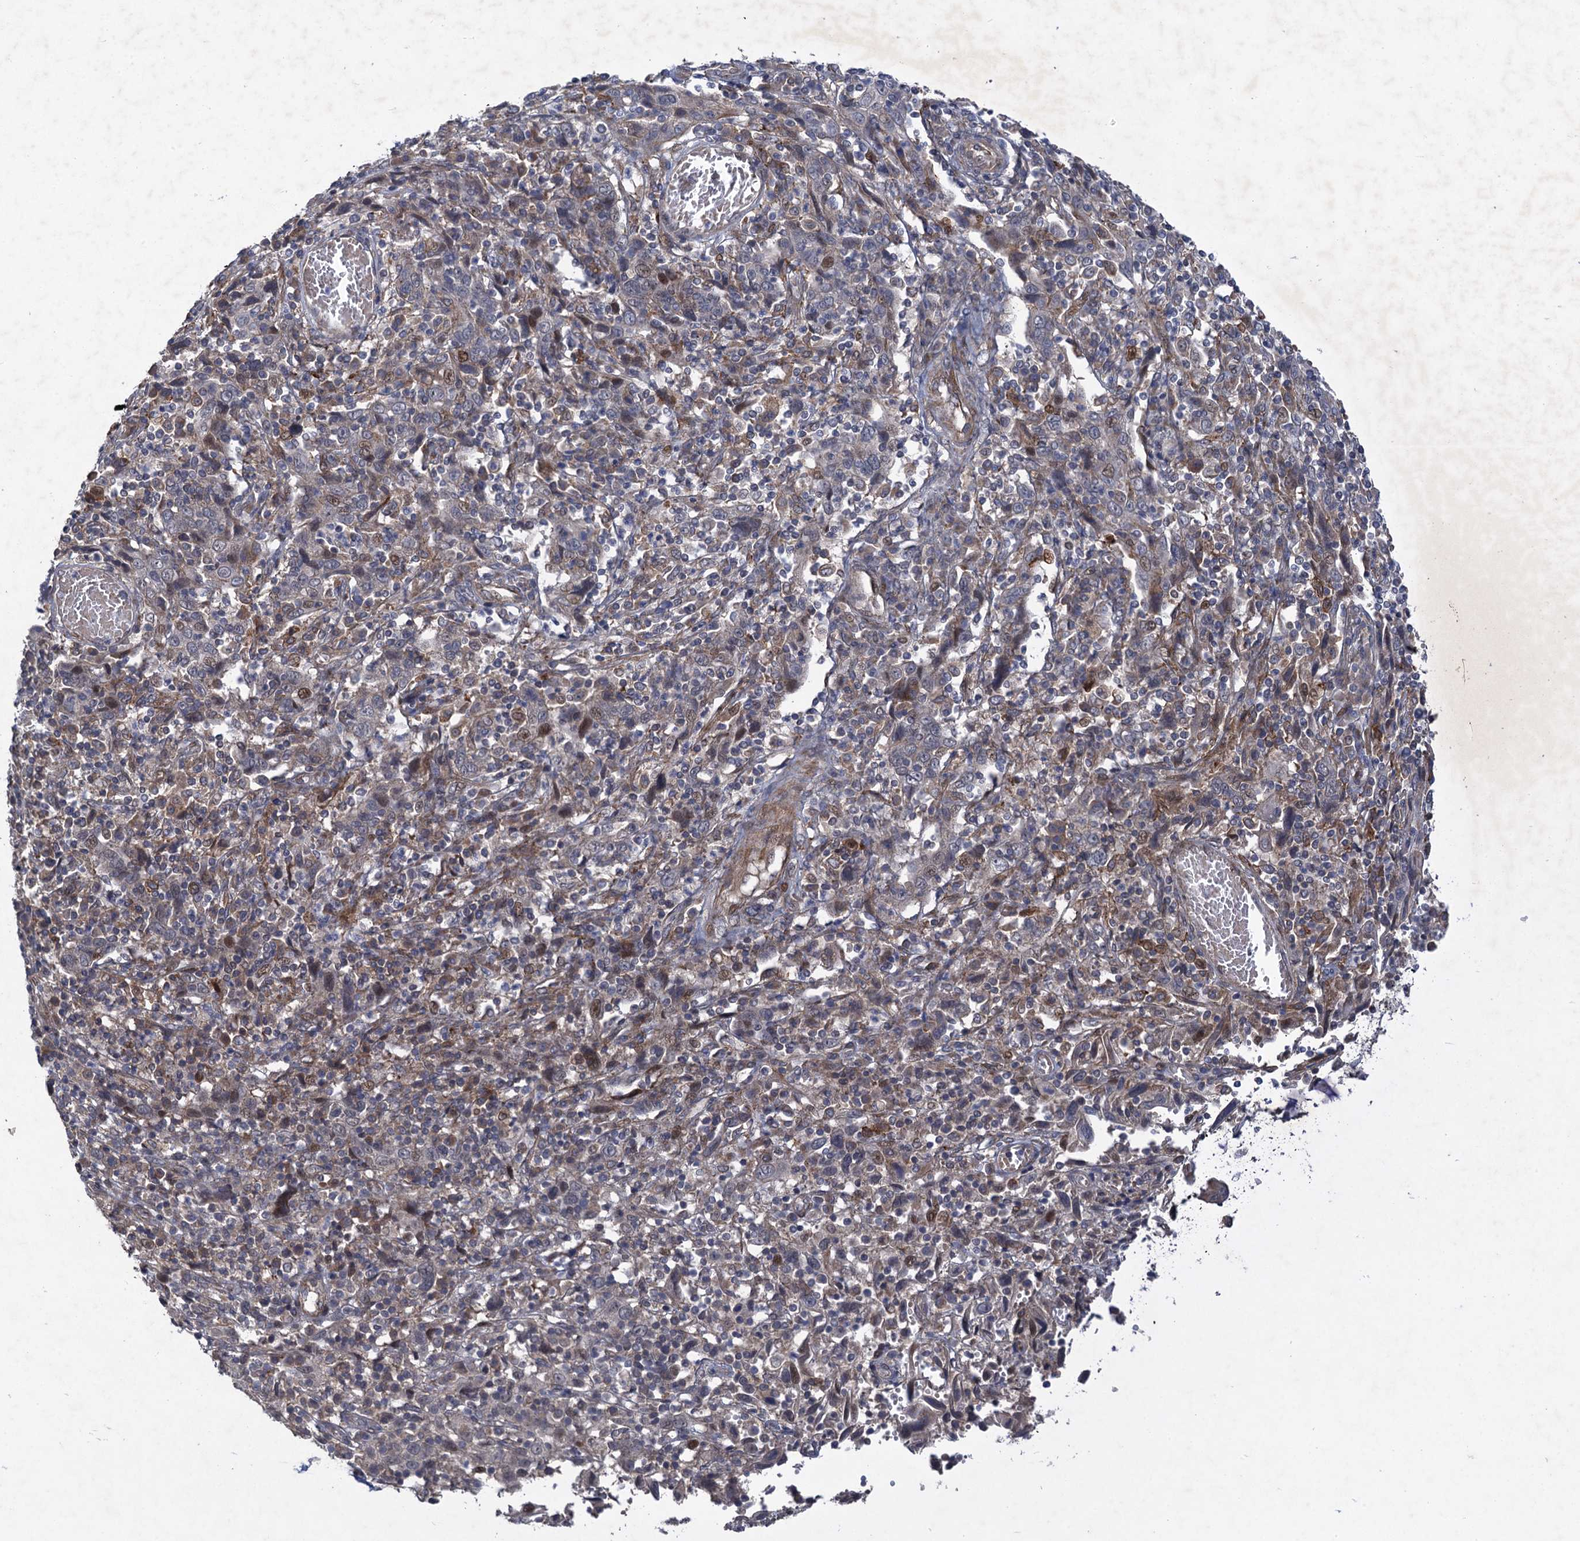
{"staining": {"intensity": "negative", "quantity": "none", "location": "none"}, "tissue": "cervical cancer", "cell_type": "Tumor cells", "image_type": "cancer", "snomed": [{"axis": "morphology", "description": "Squamous cell carcinoma, NOS"}, {"axis": "topography", "description": "Cervix"}], "caption": "Immunohistochemistry (IHC) histopathology image of neoplastic tissue: human cervical cancer stained with DAB reveals no significant protein positivity in tumor cells.", "gene": "NUDT22", "patient": {"sex": "female", "age": 46}}